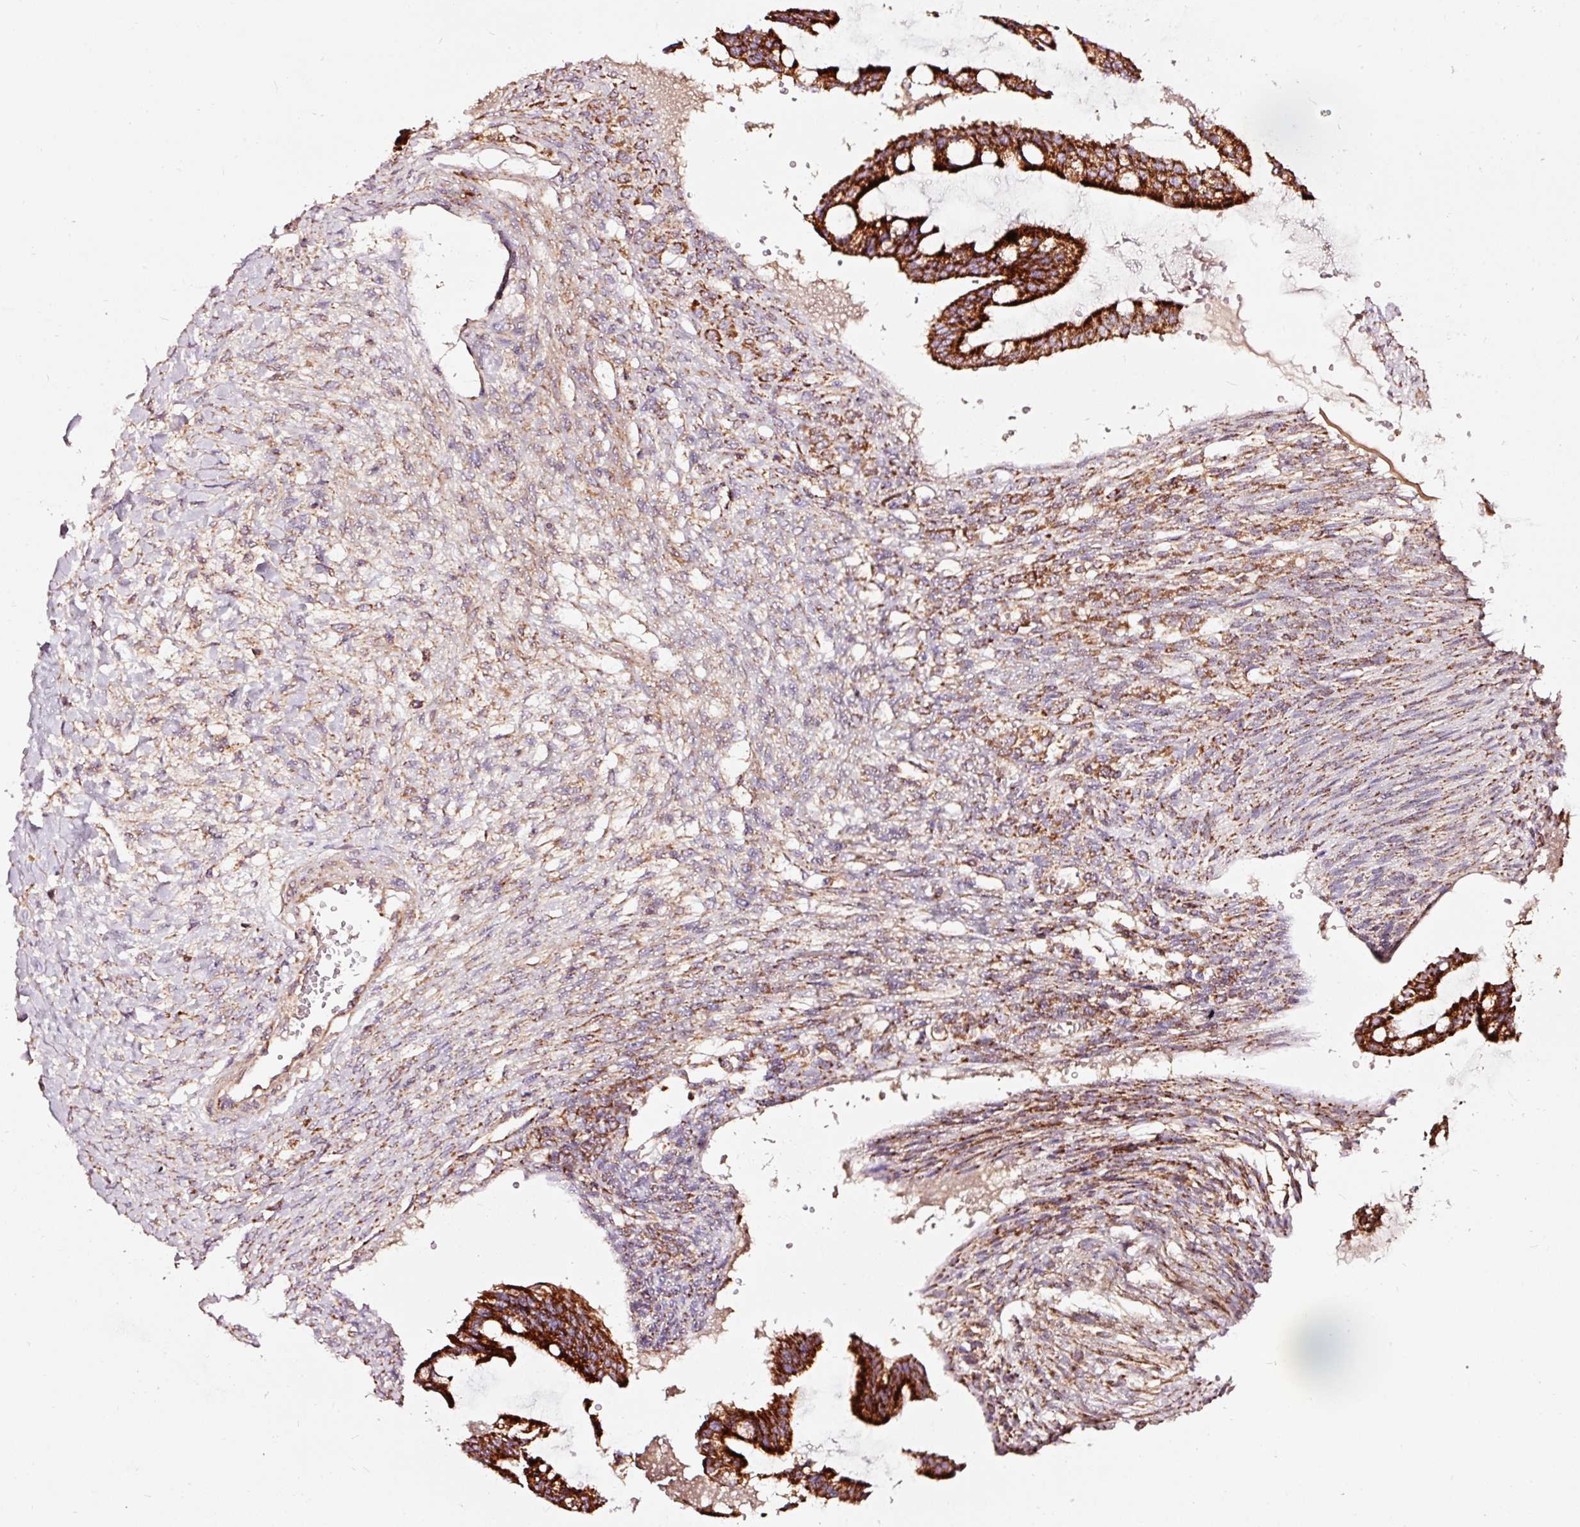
{"staining": {"intensity": "strong", "quantity": ">75%", "location": "cytoplasmic/membranous"}, "tissue": "ovarian cancer", "cell_type": "Tumor cells", "image_type": "cancer", "snomed": [{"axis": "morphology", "description": "Cystadenocarcinoma, mucinous, NOS"}, {"axis": "topography", "description": "Ovary"}], "caption": "Immunohistochemistry staining of ovarian cancer (mucinous cystadenocarcinoma), which exhibits high levels of strong cytoplasmic/membranous expression in approximately >75% of tumor cells indicating strong cytoplasmic/membranous protein expression. The staining was performed using DAB (brown) for protein detection and nuclei were counterstained in hematoxylin (blue).", "gene": "TPM1", "patient": {"sex": "female", "age": 73}}